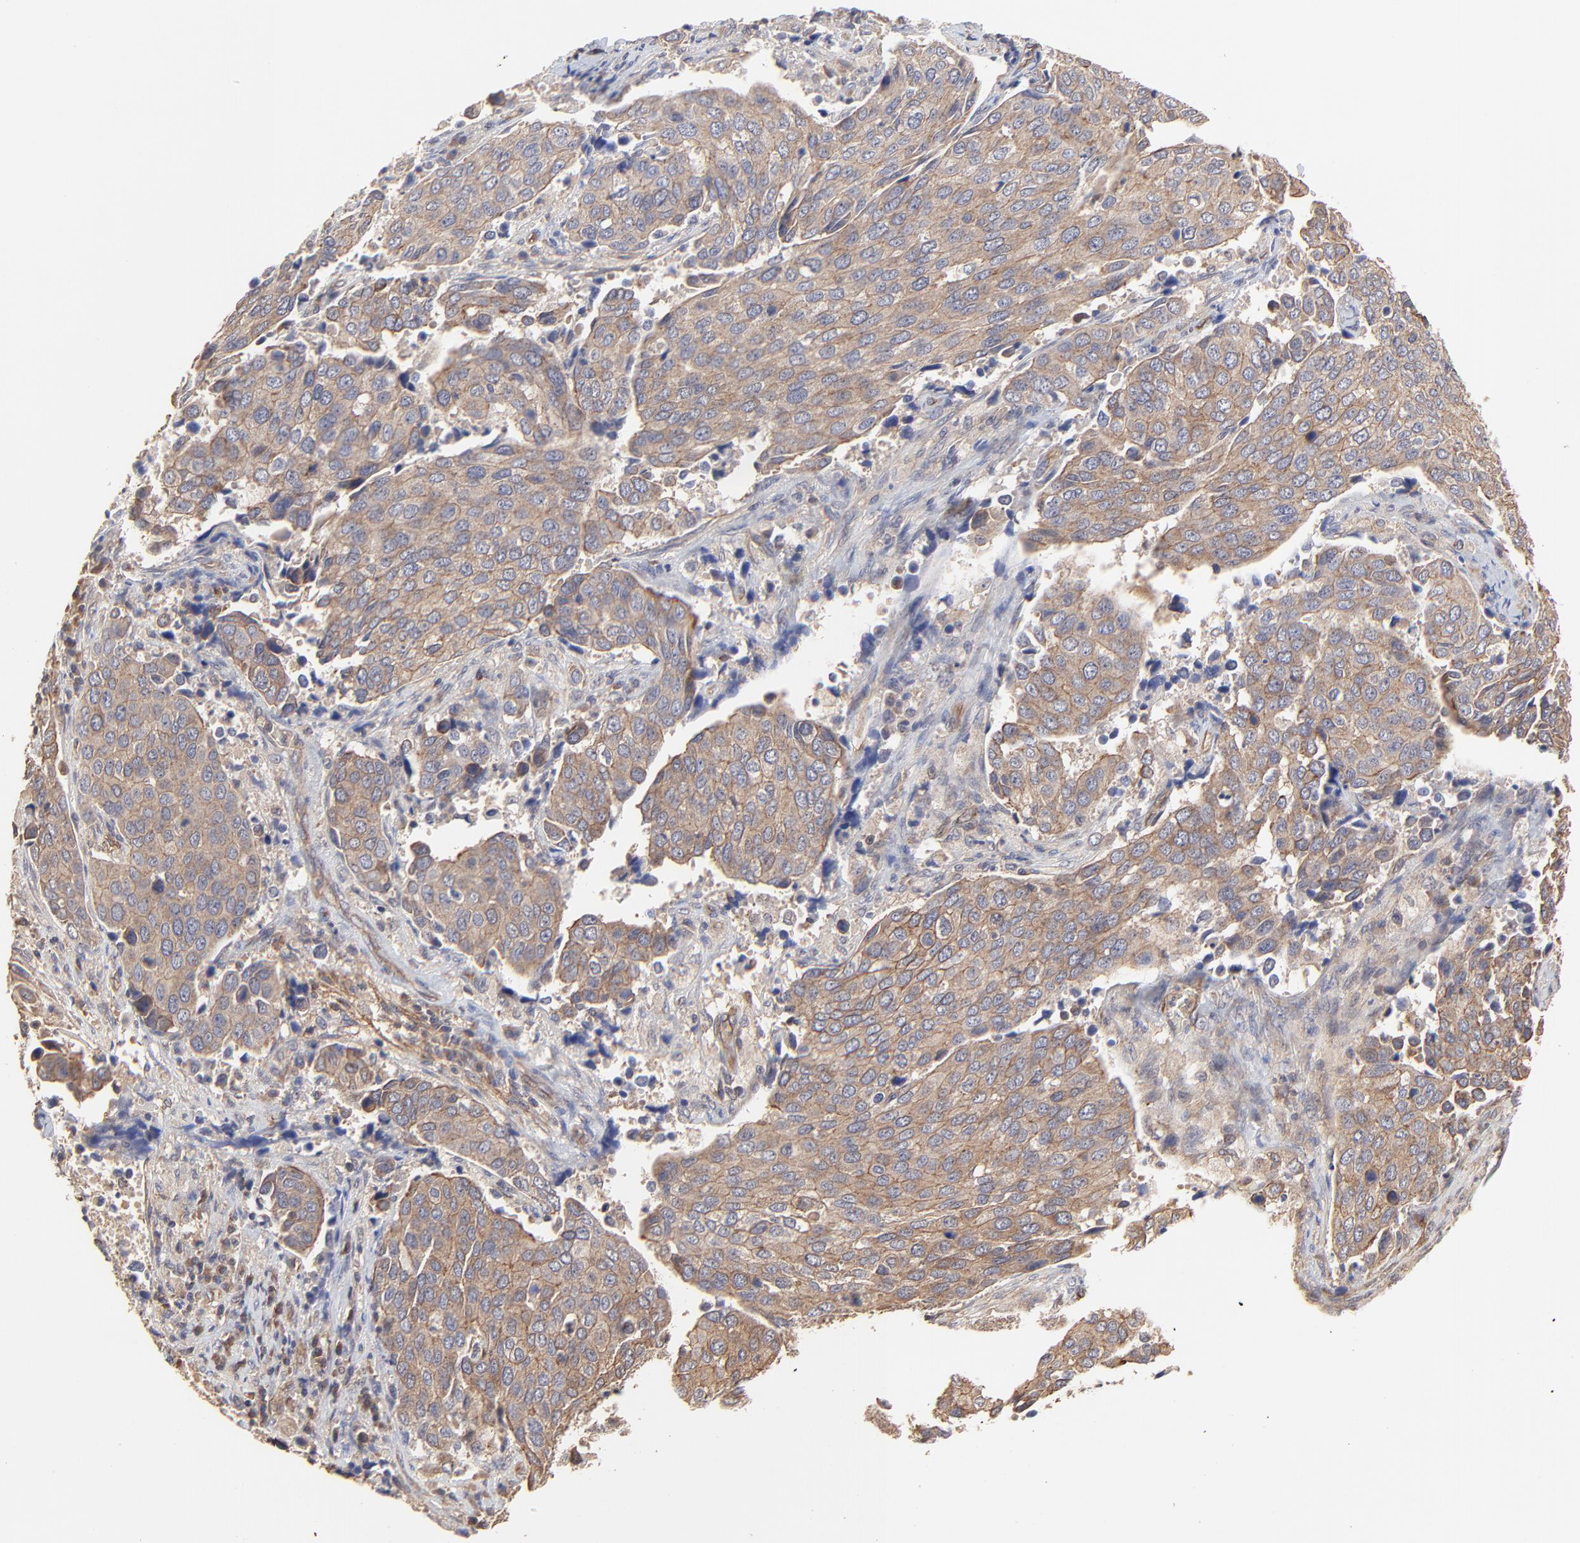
{"staining": {"intensity": "moderate", "quantity": ">75%", "location": "cytoplasmic/membranous"}, "tissue": "cervical cancer", "cell_type": "Tumor cells", "image_type": "cancer", "snomed": [{"axis": "morphology", "description": "Squamous cell carcinoma, NOS"}, {"axis": "topography", "description": "Cervix"}], "caption": "About >75% of tumor cells in cervical cancer demonstrate moderate cytoplasmic/membranous protein positivity as visualized by brown immunohistochemical staining.", "gene": "ARMT1", "patient": {"sex": "female", "age": 54}}